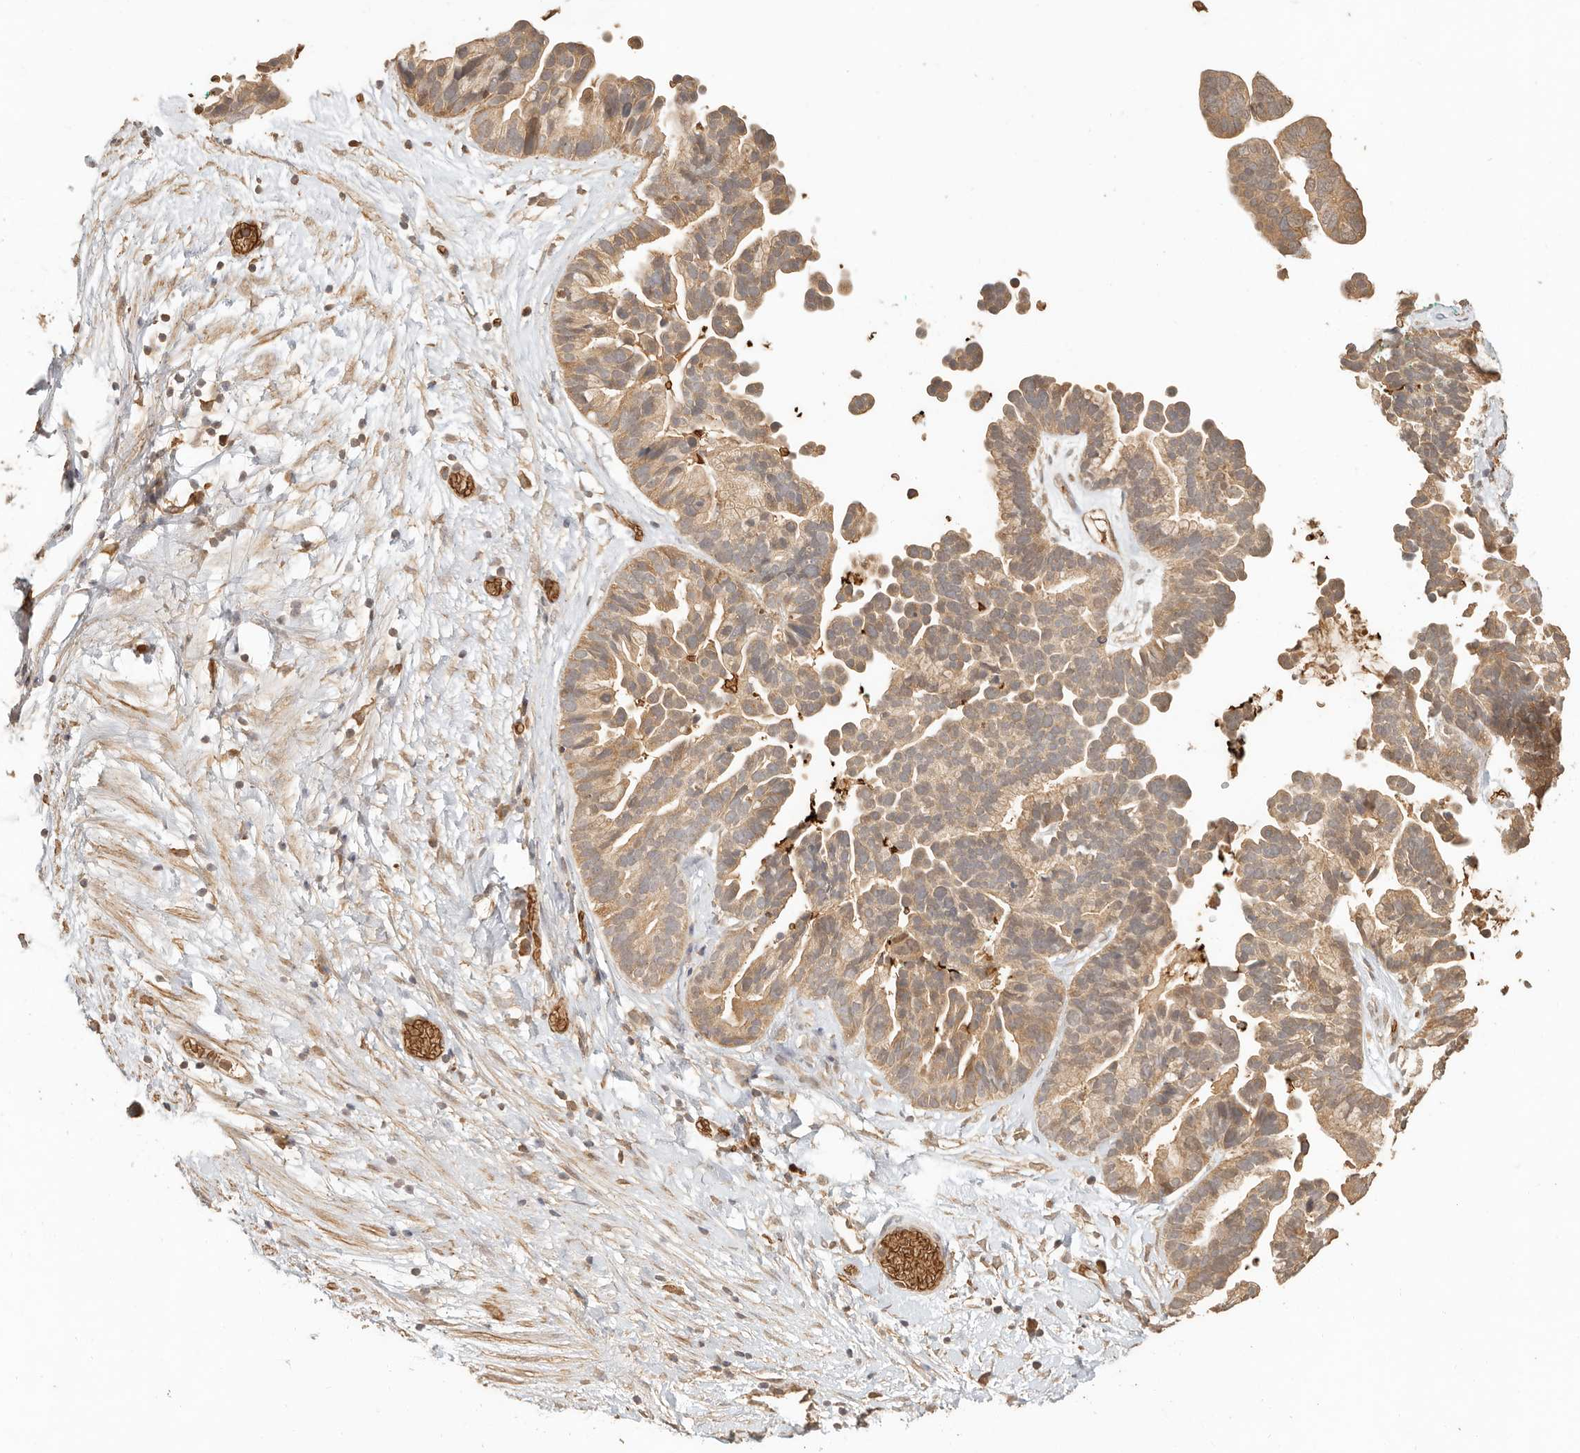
{"staining": {"intensity": "moderate", "quantity": ">75%", "location": "cytoplasmic/membranous"}, "tissue": "ovarian cancer", "cell_type": "Tumor cells", "image_type": "cancer", "snomed": [{"axis": "morphology", "description": "Cystadenocarcinoma, serous, NOS"}, {"axis": "topography", "description": "Ovary"}], "caption": "Serous cystadenocarcinoma (ovarian) stained with a protein marker displays moderate staining in tumor cells.", "gene": "INTS11", "patient": {"sex": "female", "age": 56}}